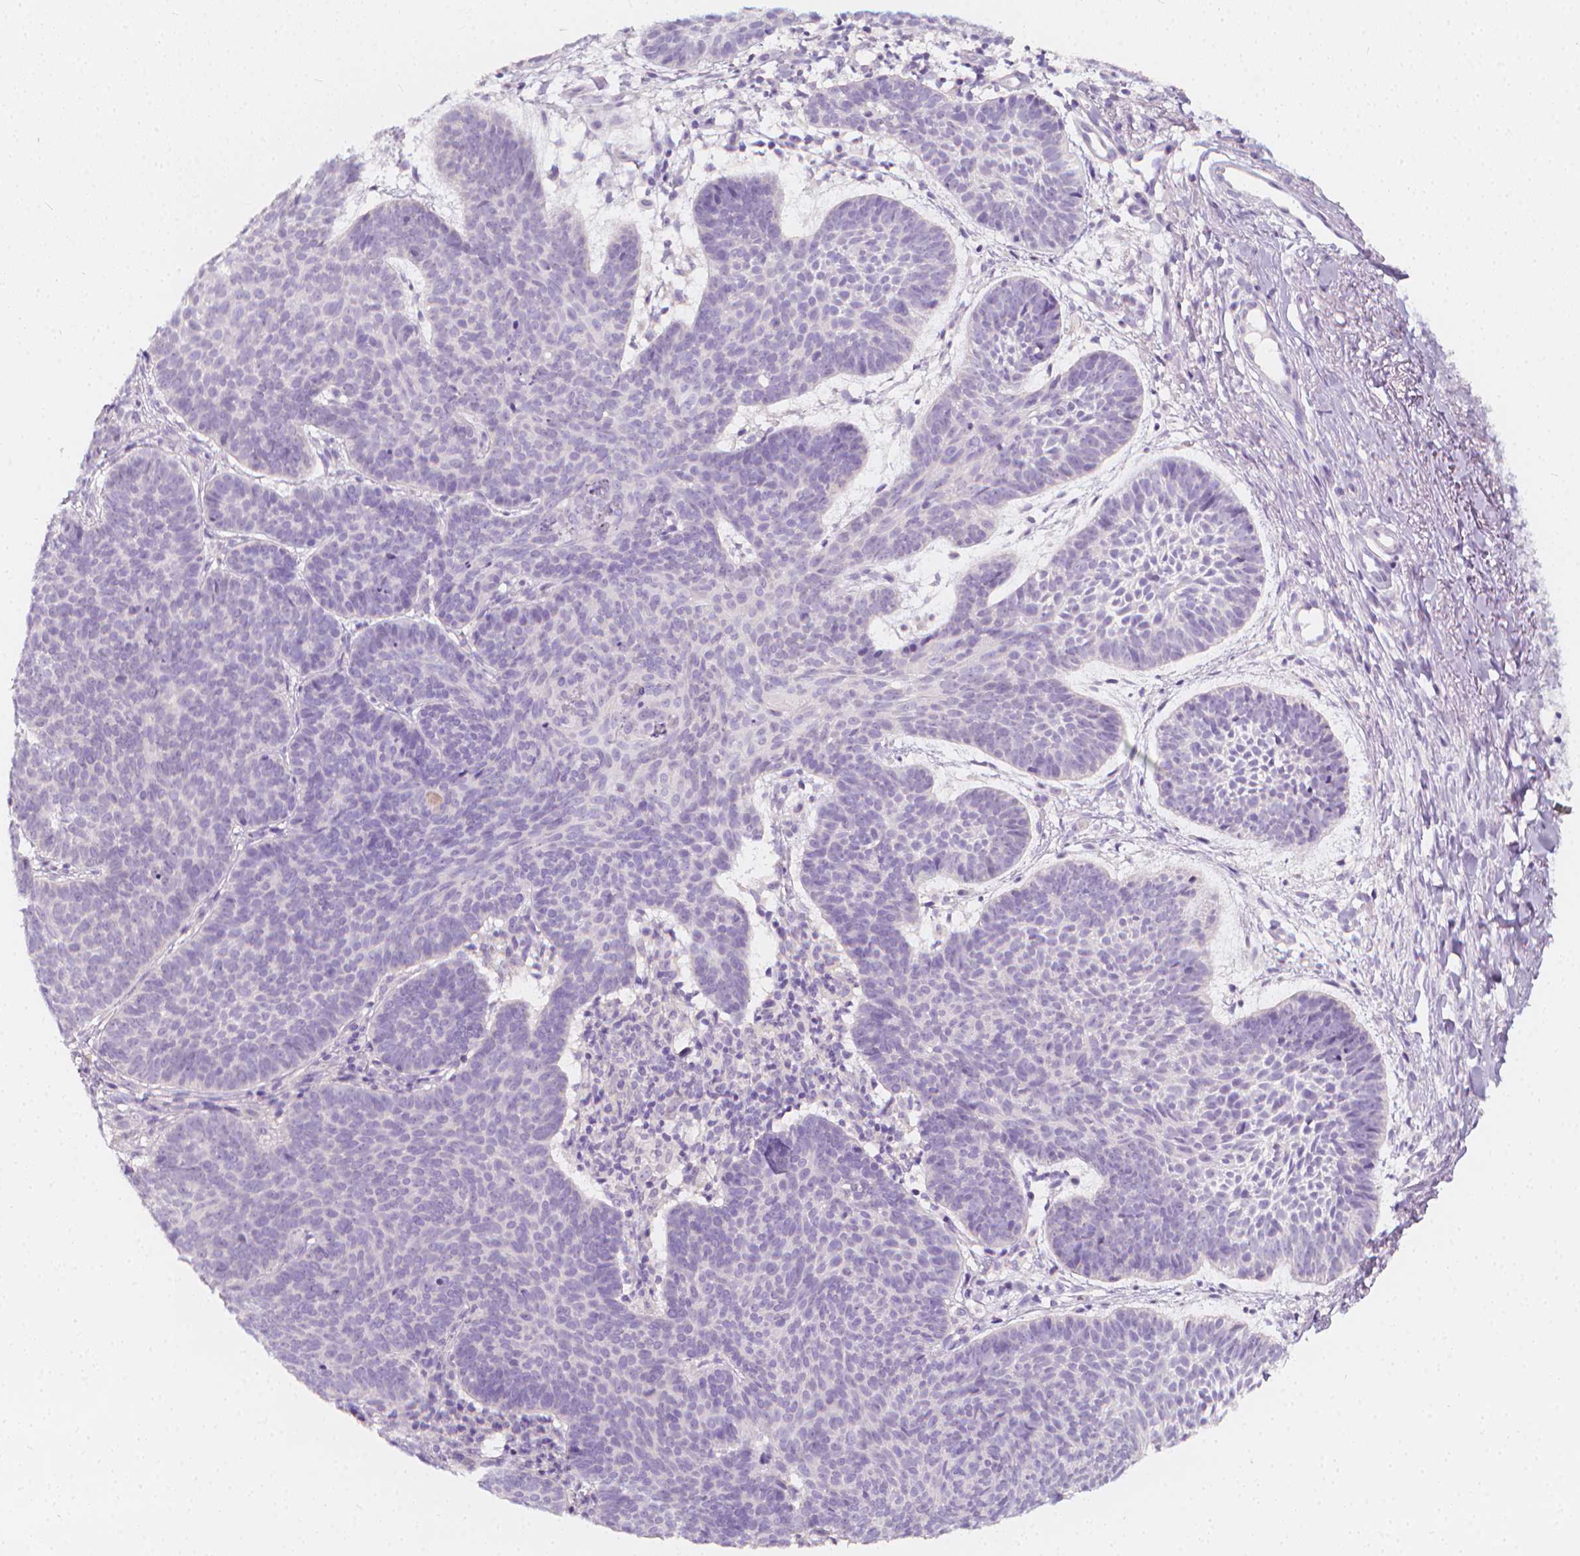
{"staining": {"intensity": "negative", "quantity": "none", "location": "none"}, "tissue": "skin cancer", "cell_type": "Tumor cells", "image_type": "cancer", "snomed": [{"axis": "morphology", "description": "Basal cell carcinoma"}, {"axis": "topography", "description": "Skin"}], "caption": "This micrograph is of skin basal cell carcinoma stained with IHC to label a protein in brown with the nuclei are counter-stained blue. There is no staining in tumor cells. (DAB immunohistochemistry visualized using brightfield microscopy, high magnification).", "gene": "RBFOX1", "patient": {"sex": "male", "age": 72}}